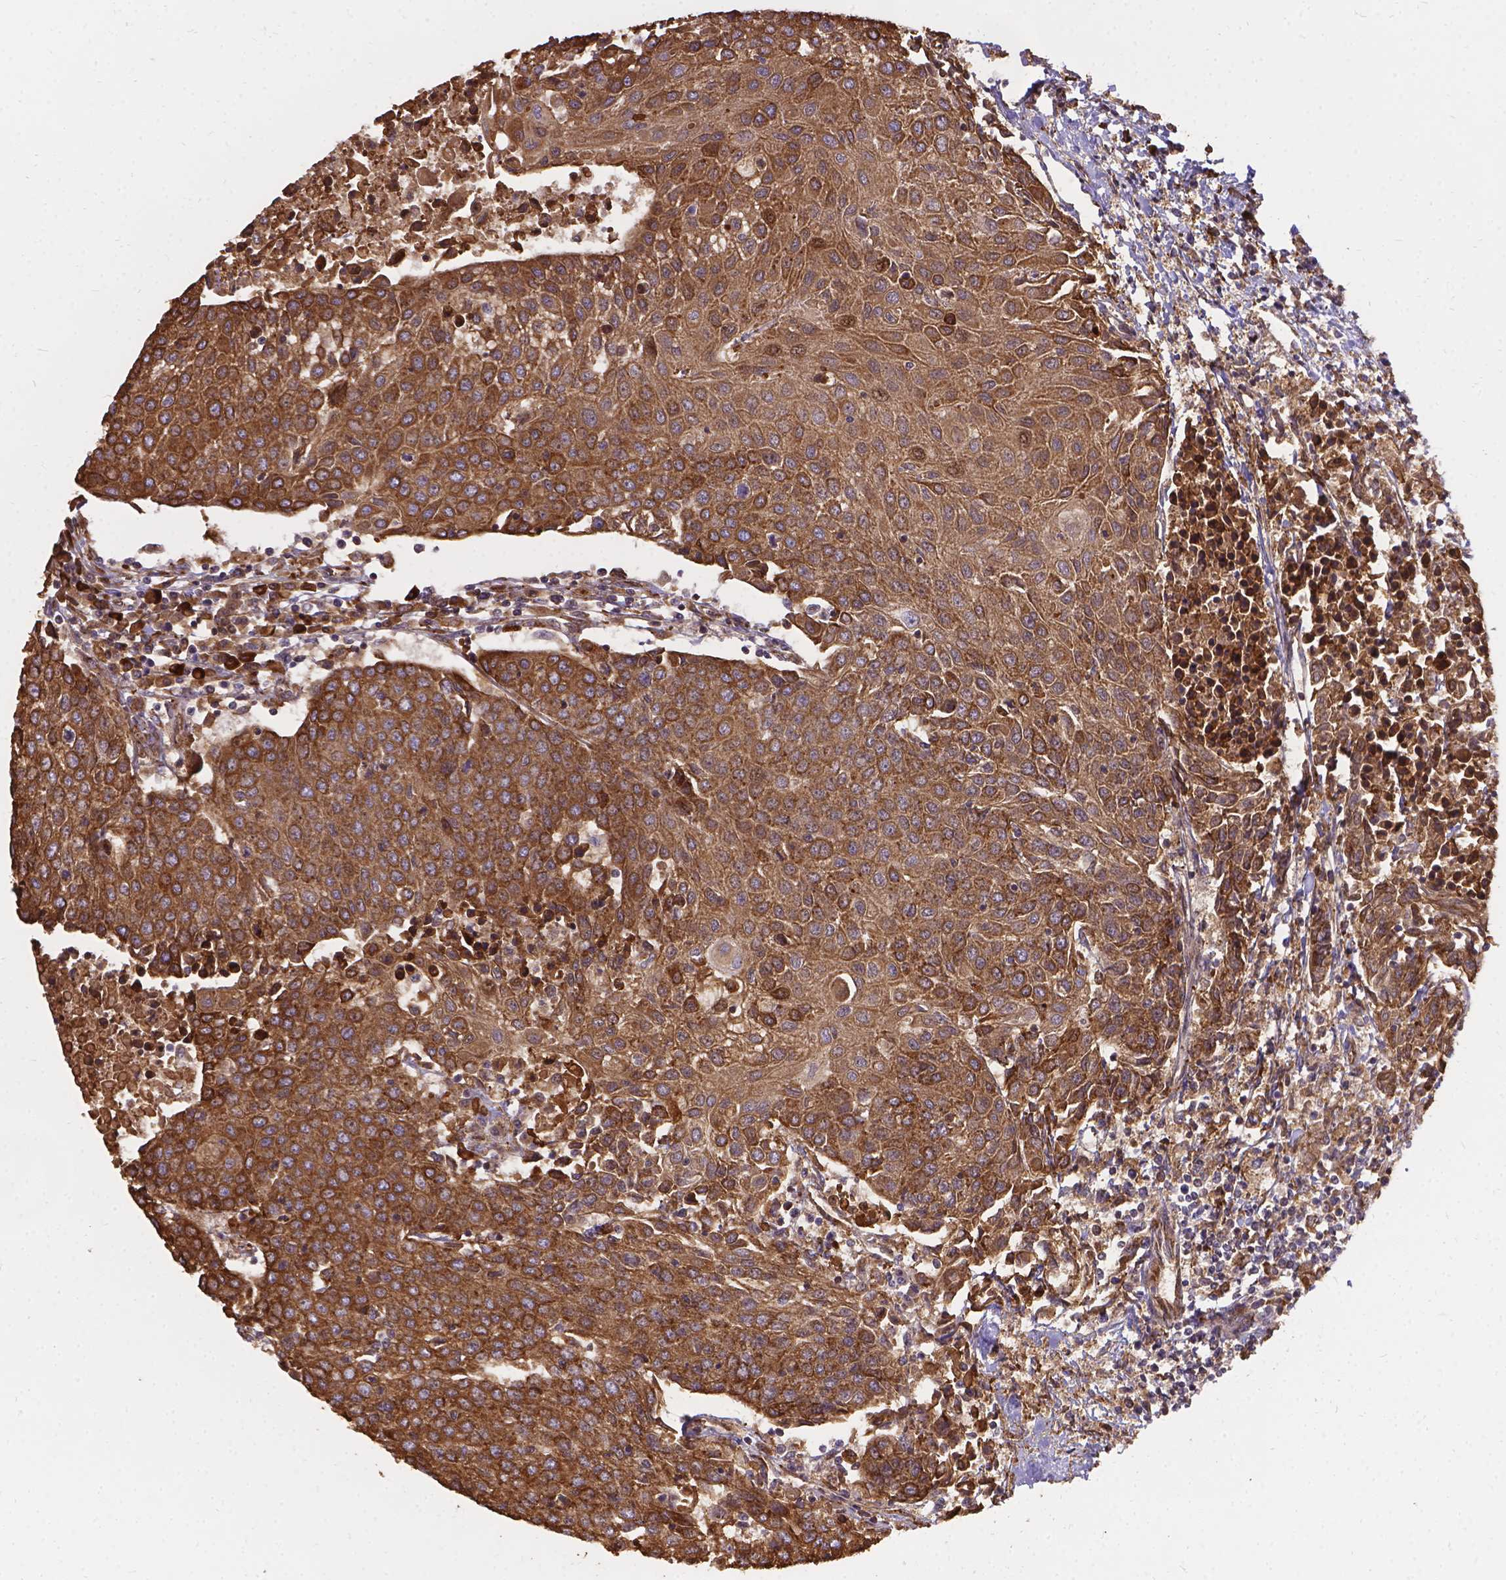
{"staining": {"intensity": "moderate", "quantity": ">75%", "location": "cytoplasmic/membranous"}, "tissue": "urothelial cancer", "cell_type": "Tumor cells", "image_type": "cancer", "snomed": [{"axis": "morphology", "description": "Urothelial carcinoma, High grade"}, {"axis": "topography", "description": "Urinary bladder"}], "caption": "Urothelial cancer was stained to show a protein in brown. There is medium levels of moderate cytoplasmic/membranous expression in about >75% of tumor cells.", "gene": "DENND6A", "patient": {"sex": "female", "age": 85}}